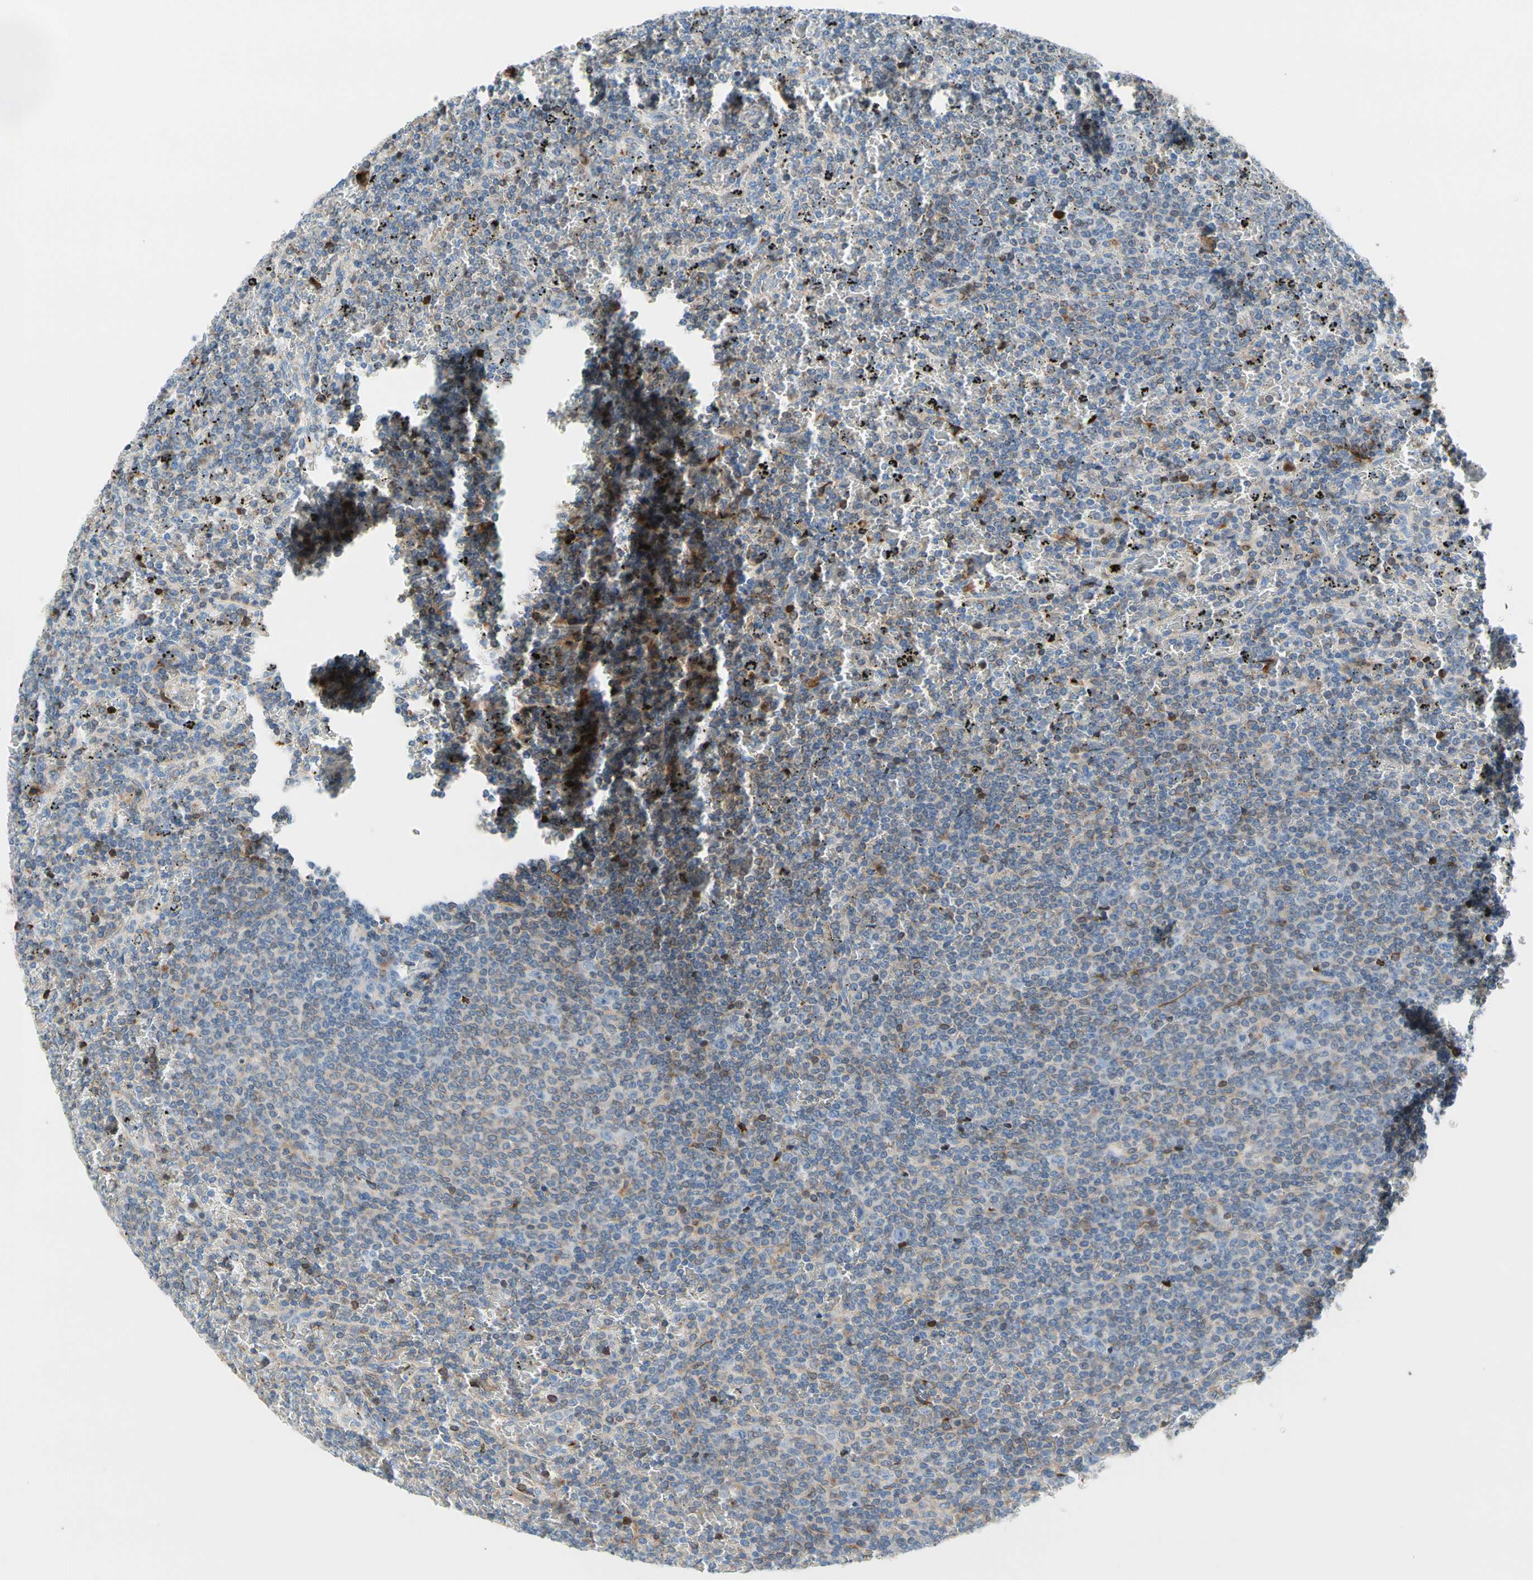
{"staining": {"intensity": "negative", "quantity": "none", "location": "none"}, "tissue": "lymphoma", "cell_type": "Tumor cells", "image_type": "cancer", "snomed": [{"axis": "morphology", "description": "Malignant lymphoma, non-Hodgkin's type, Low grade"}, {"axis": "topography", "description": "Spleen"}], "caption": "Immunohistochemical staining of human lymphoma exhibits no significant staining in tumor cells.", "gene": "MAP3K3", "patient": {"sex": "female", "age": 77}}